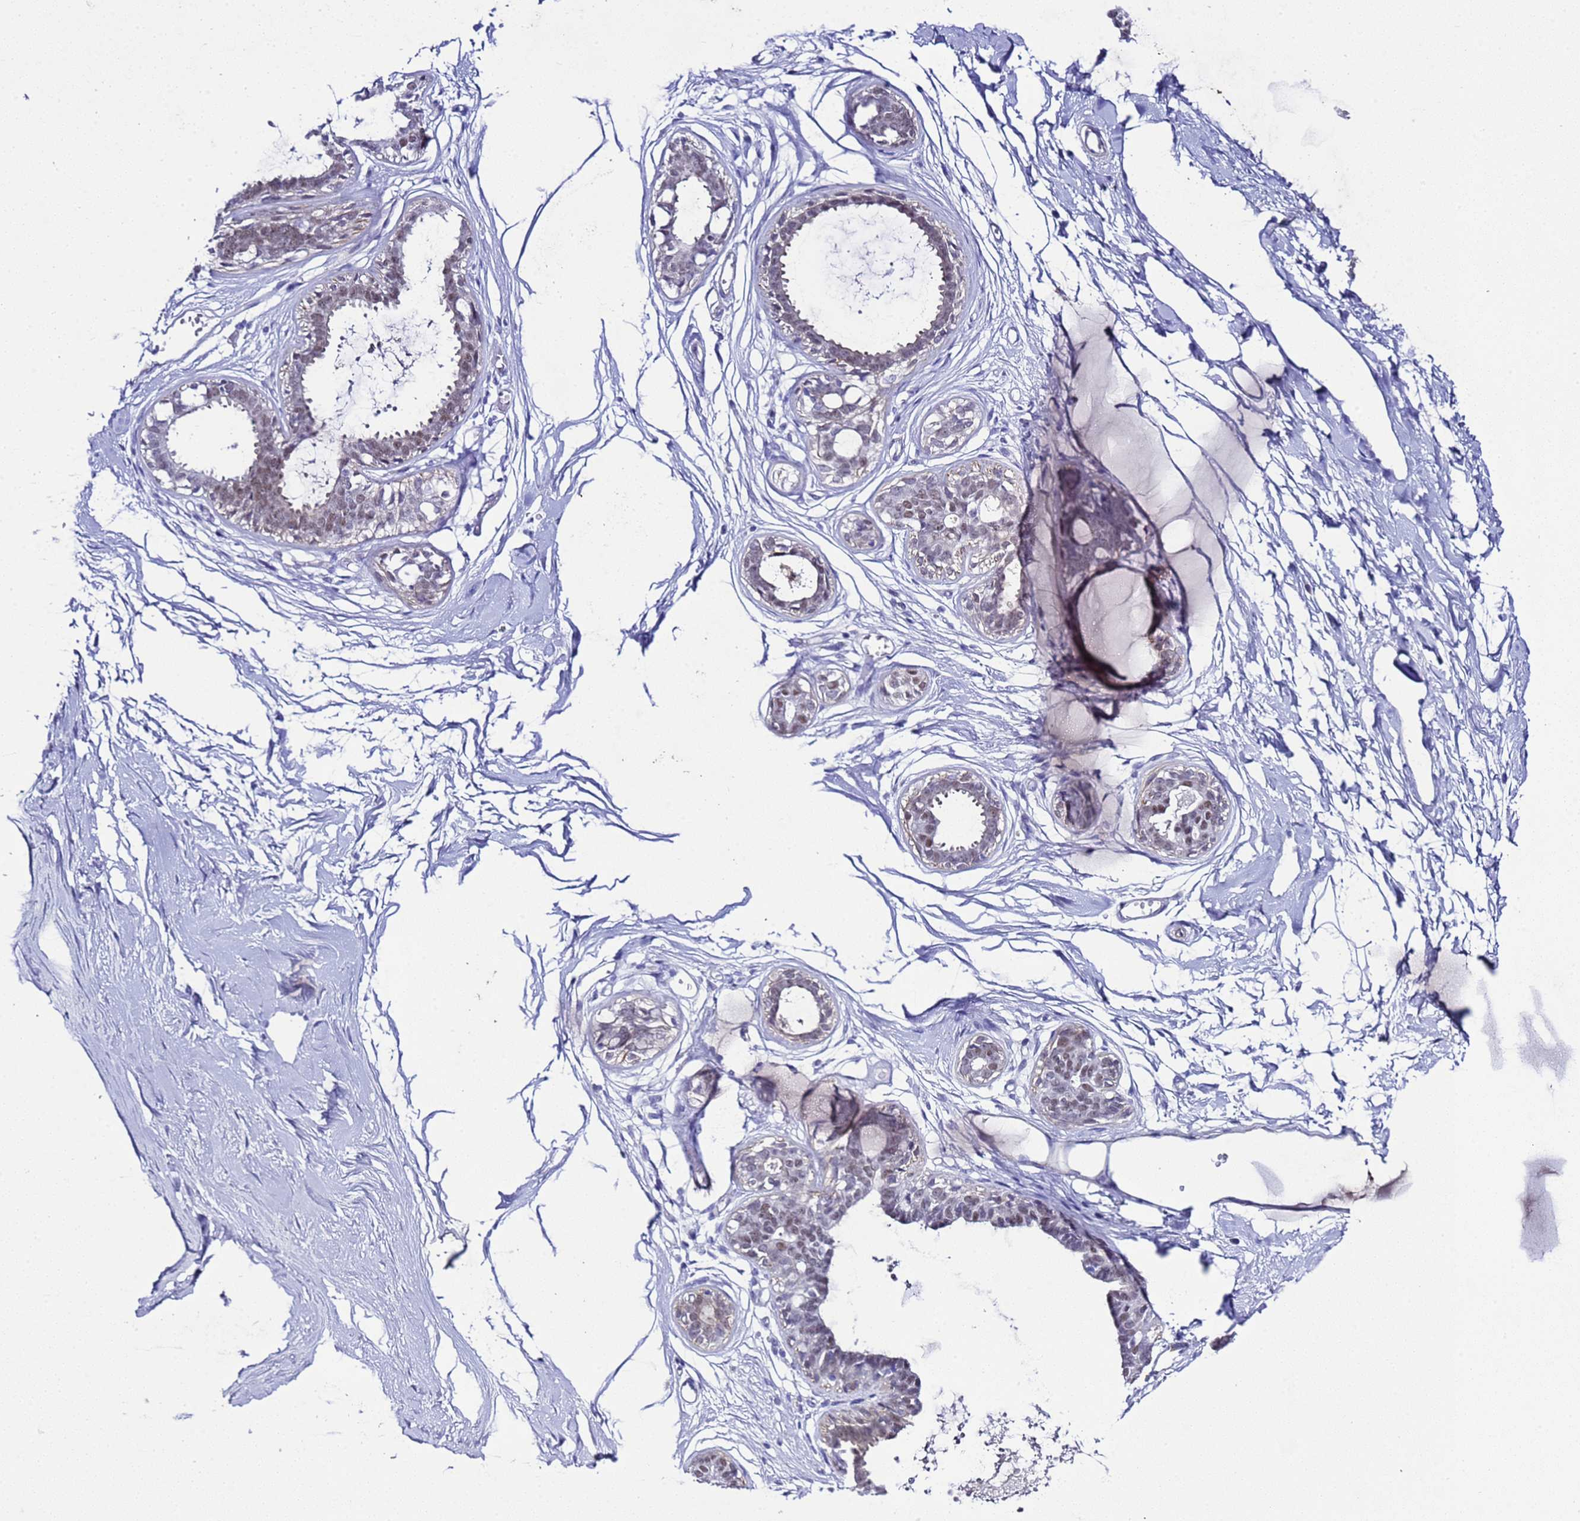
{"staining": {"intensity": "weak", "quantity": "<25%", "location": "nuclear"}, "tissue": "breast", "cell_type": "Adipocytes", "image_type": "normal", "snomed": [{"axis": "morphology", "description": "Normal tissue, NOS"}, {"axis": "topography", "description": "Breast"}], "caption": "Adipocytes show no significant protein positivity in normal breast. (DAB (3,3'-diaminobenzidine) immunohistochemistry with hematoxylin counter stain).", "gene": "BCL7A", "patient": {"sex": "female", "age": 45}}